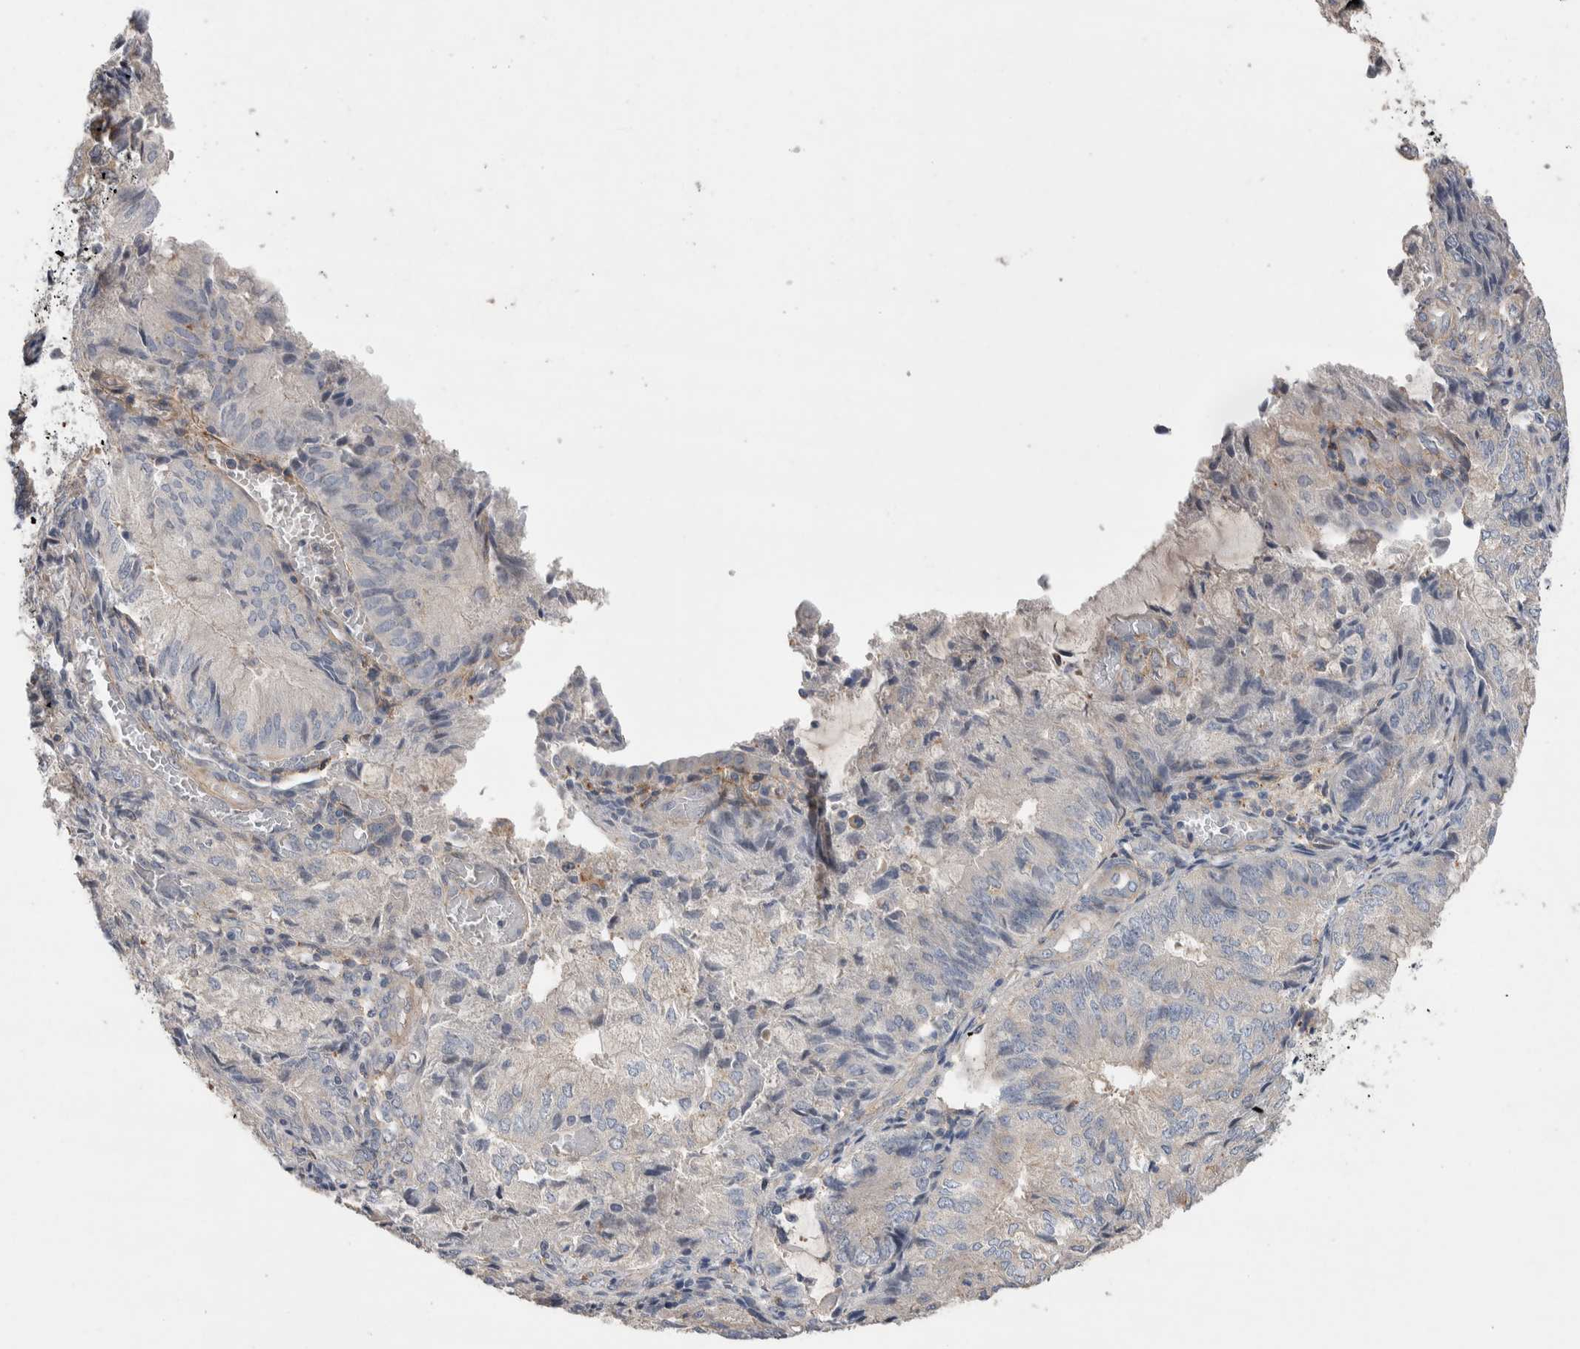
{"staining": {"intensity": "negative", "quantity": "none", "location": "none"}, "tissue": "endometrial cancer", "cell_type": "Tumor cells", "image_type": "cancer", "snomed": [{"axis": "morphology", "description": "Adenocarcinoma, NOS"}, {"axis": "topography", "description": "Endometrium"}], "caption": "High magnification brightfield microscopy of adenocarcinoma (endometrial) stained with DAB (3,3'-diaminobenzidine) (brown) and counterstained with hematoxylin (blue): tumor cells show no significant positivity. (DAB immunohistochemistry (IHC) visualized using brightfield microscopy, high magnification).", "gene": "GCNA", "patient": {"sex": "female", "age": 81}}